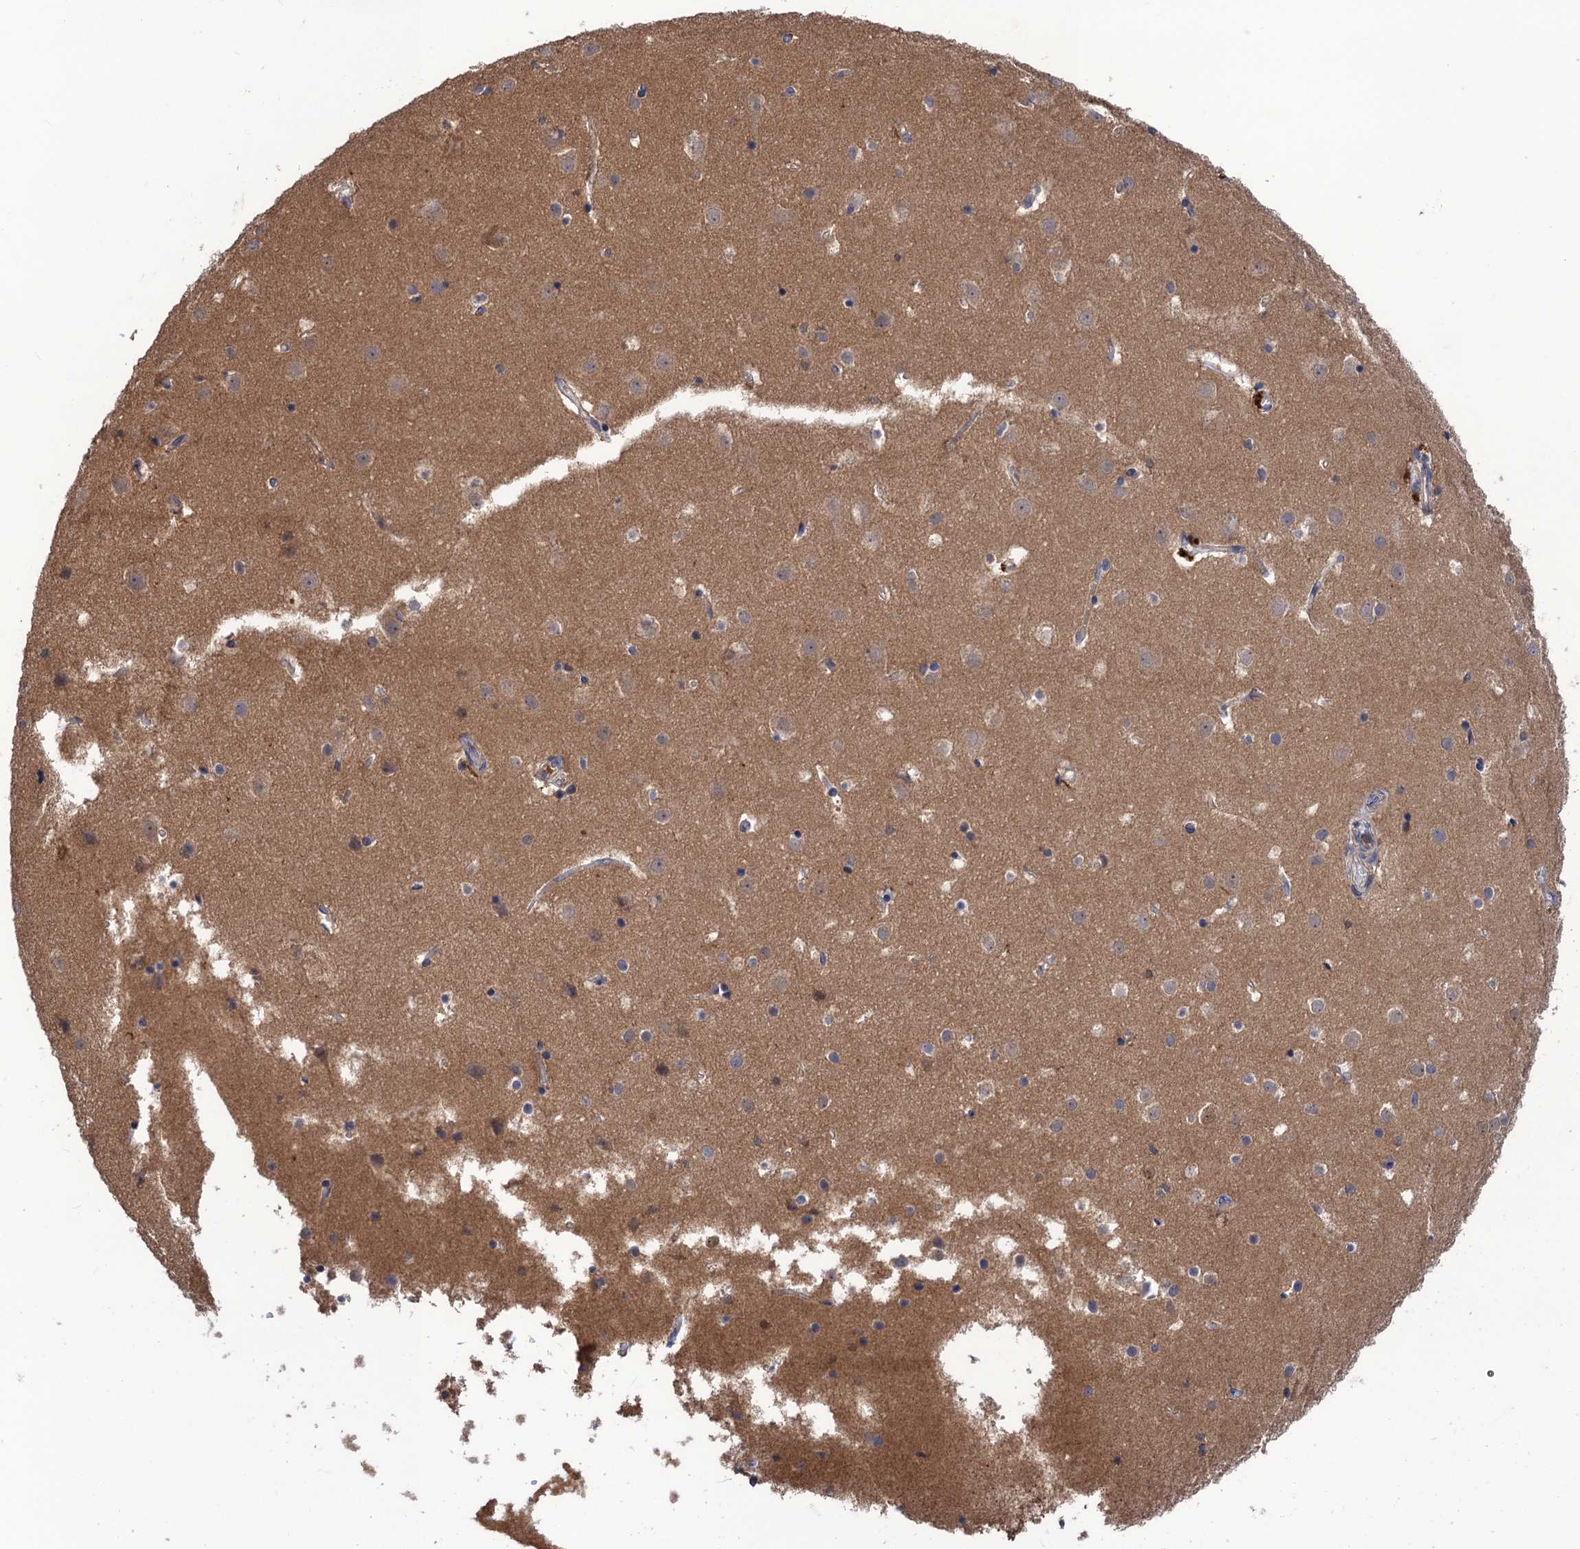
{"staining": {"intensity": "negative", "quantity": "none", "location": "none"}, "tissue": "cerebral cortex", "cell_type": "Endothelial cells", "image_type": "normal", "snomed": [{"axis": "morphology", "description": "Normal tissue, NOS"}, {"axis": "topography", "description": "Cerebral cortex"}], "caption": "This is an immunohistochemistry (IHC) image of normal cerebral cortex. There is no staining in endothelial cells.", "gene": "DGKA", "patient": {"sex": "male", "age": 54}}